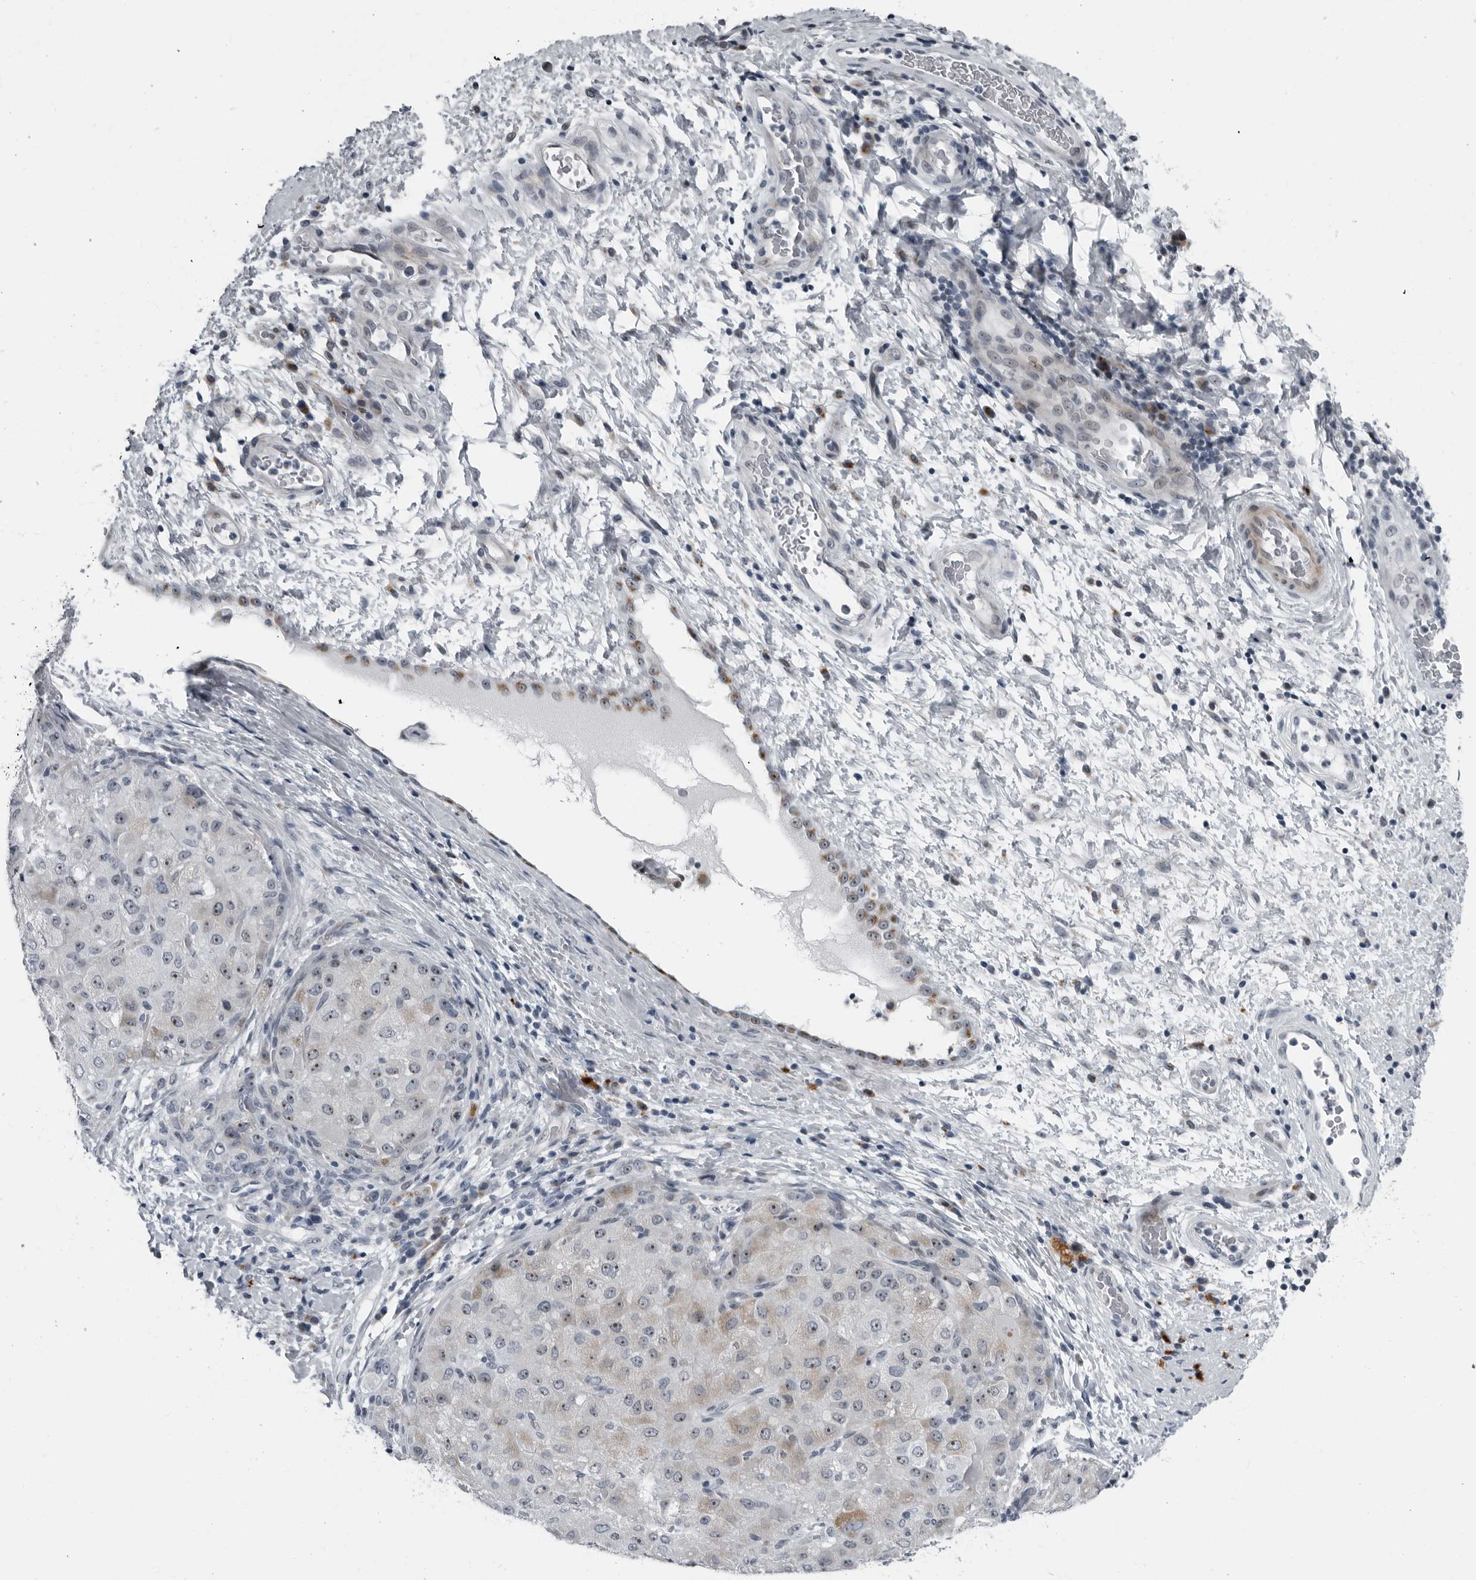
{"staining": {"intensity": "moderate", "quantity": ">75%", "location": "nuclear"}, "tissue": "liver cancer", "cell_type": "Tumor cells", "image_type": "cancer", "snomed": [{"axis": "morphology", "description": "Carcinoma, Hepatocellular, NOS"}, {"axis": "topography", "description": "Liver"}], "caption": "About >75% of tumor cells in liver cancer display moderate nuclear protein expression as visualized by brown immunohistochemical staining.", "gene": "PDCD11", "patient": {"sex": "male", "age": 80}}